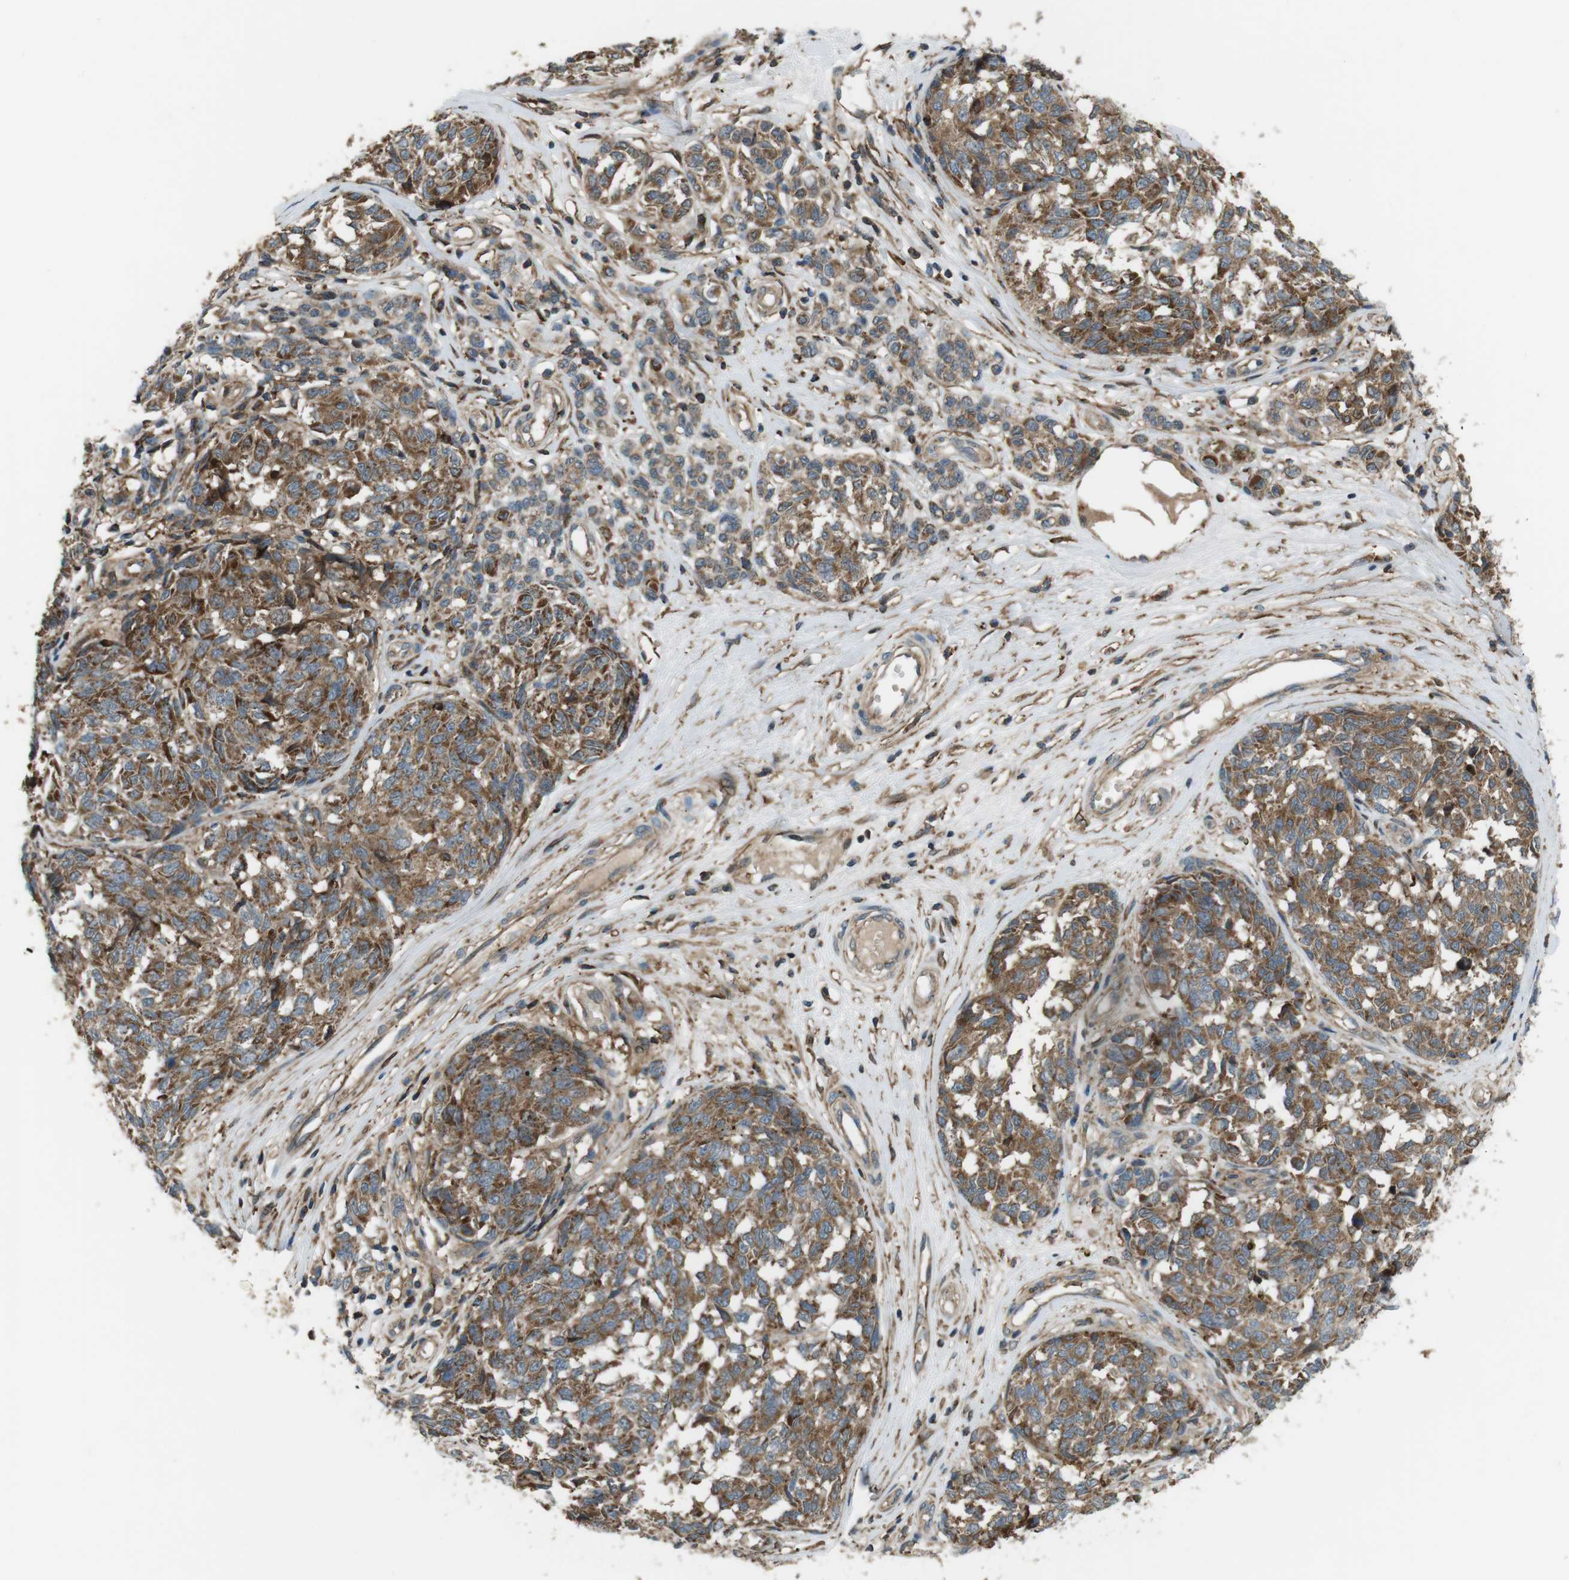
{"staining": {"intensity": "moderate", "quantity": ">75%", "location": "cytoplasmic/membranous"}, "tissue": "melanoma", "cell_type": "Tumor cells", "image_type": "cancer", "snomed": [{"axis": "morphology", "description": "Malignant melanoma, NOS"}, {"axis": "topography", "description": "Skin"}], "caption": "High-magnification brightfield microscopy of melanoma stained with DAB (3,3'-diaminobenzidine) (brown) and counterstained with hematoxylin (blue). tumor cells exhibit moderate cytoplasmic/membranous expression is appreciated in approximately>75% of cells. The staining was performed using DAB (3,3'-diaminobenzidine) to visualize the protein expression in brown, while the nuclei were stained in blue with hematoxylin (Magnification: 20x).", "gene": "DDAH2", "patient": {"sex": "female", "age": 64}}